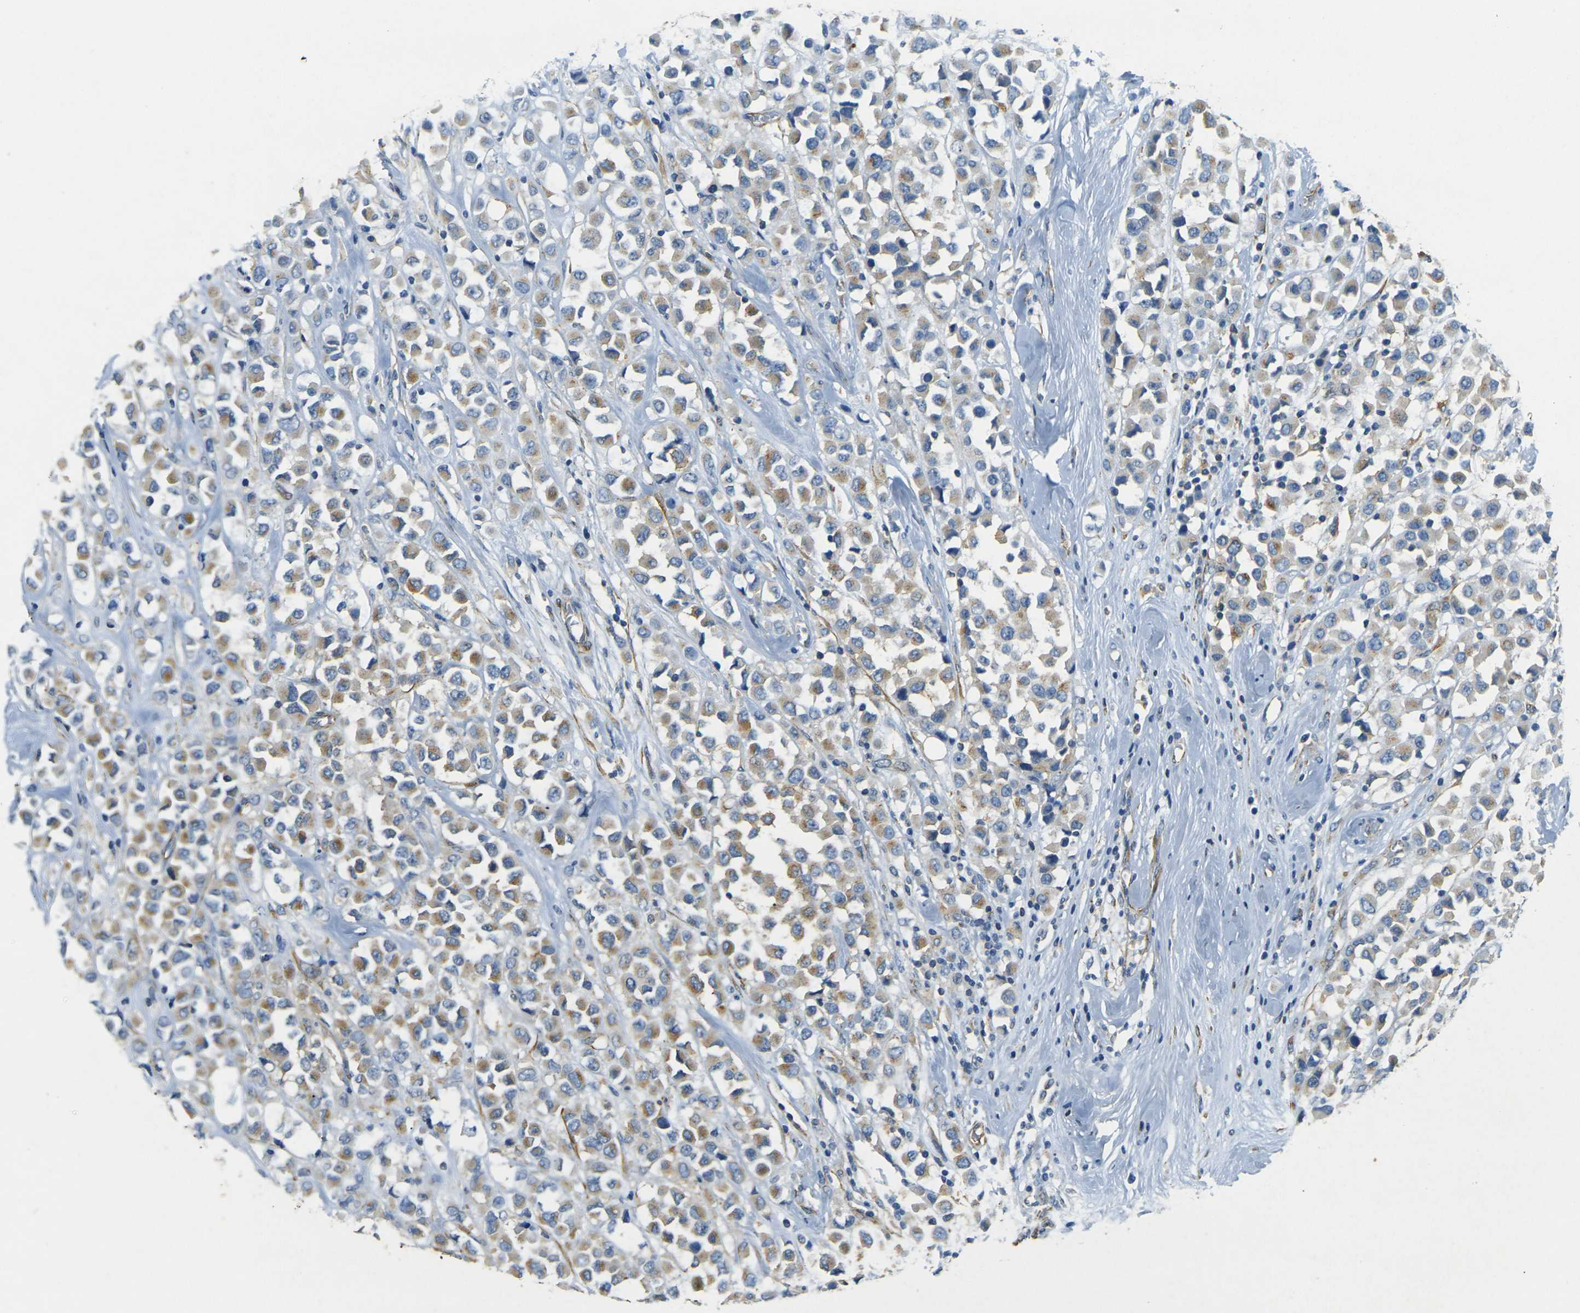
{"staining": {"intensity": "moderate", "quantity": ">75%", "location": "cytoplasmic/membranous"}, "tissue": "breast cancer", "cell_type": "Tumor cells", "image_type": "cancer", "snomed": [{"axis": "morphology", "description": "Duct carcinoma"}, {"axis": "topography", "description": "Breast"}], "caption": "Moderate cytoplasmic/membranous protein expression is identified in approximately >75% of tumor cells in breast cancer. (Stains: DAB (3,3'-diaminobenzidine) in brown, nuclei in blue, Microscopy: brightfield microscopy at high magnification).", "gene": "SORT1", "patient": {"sex": "female", "age": 61}}